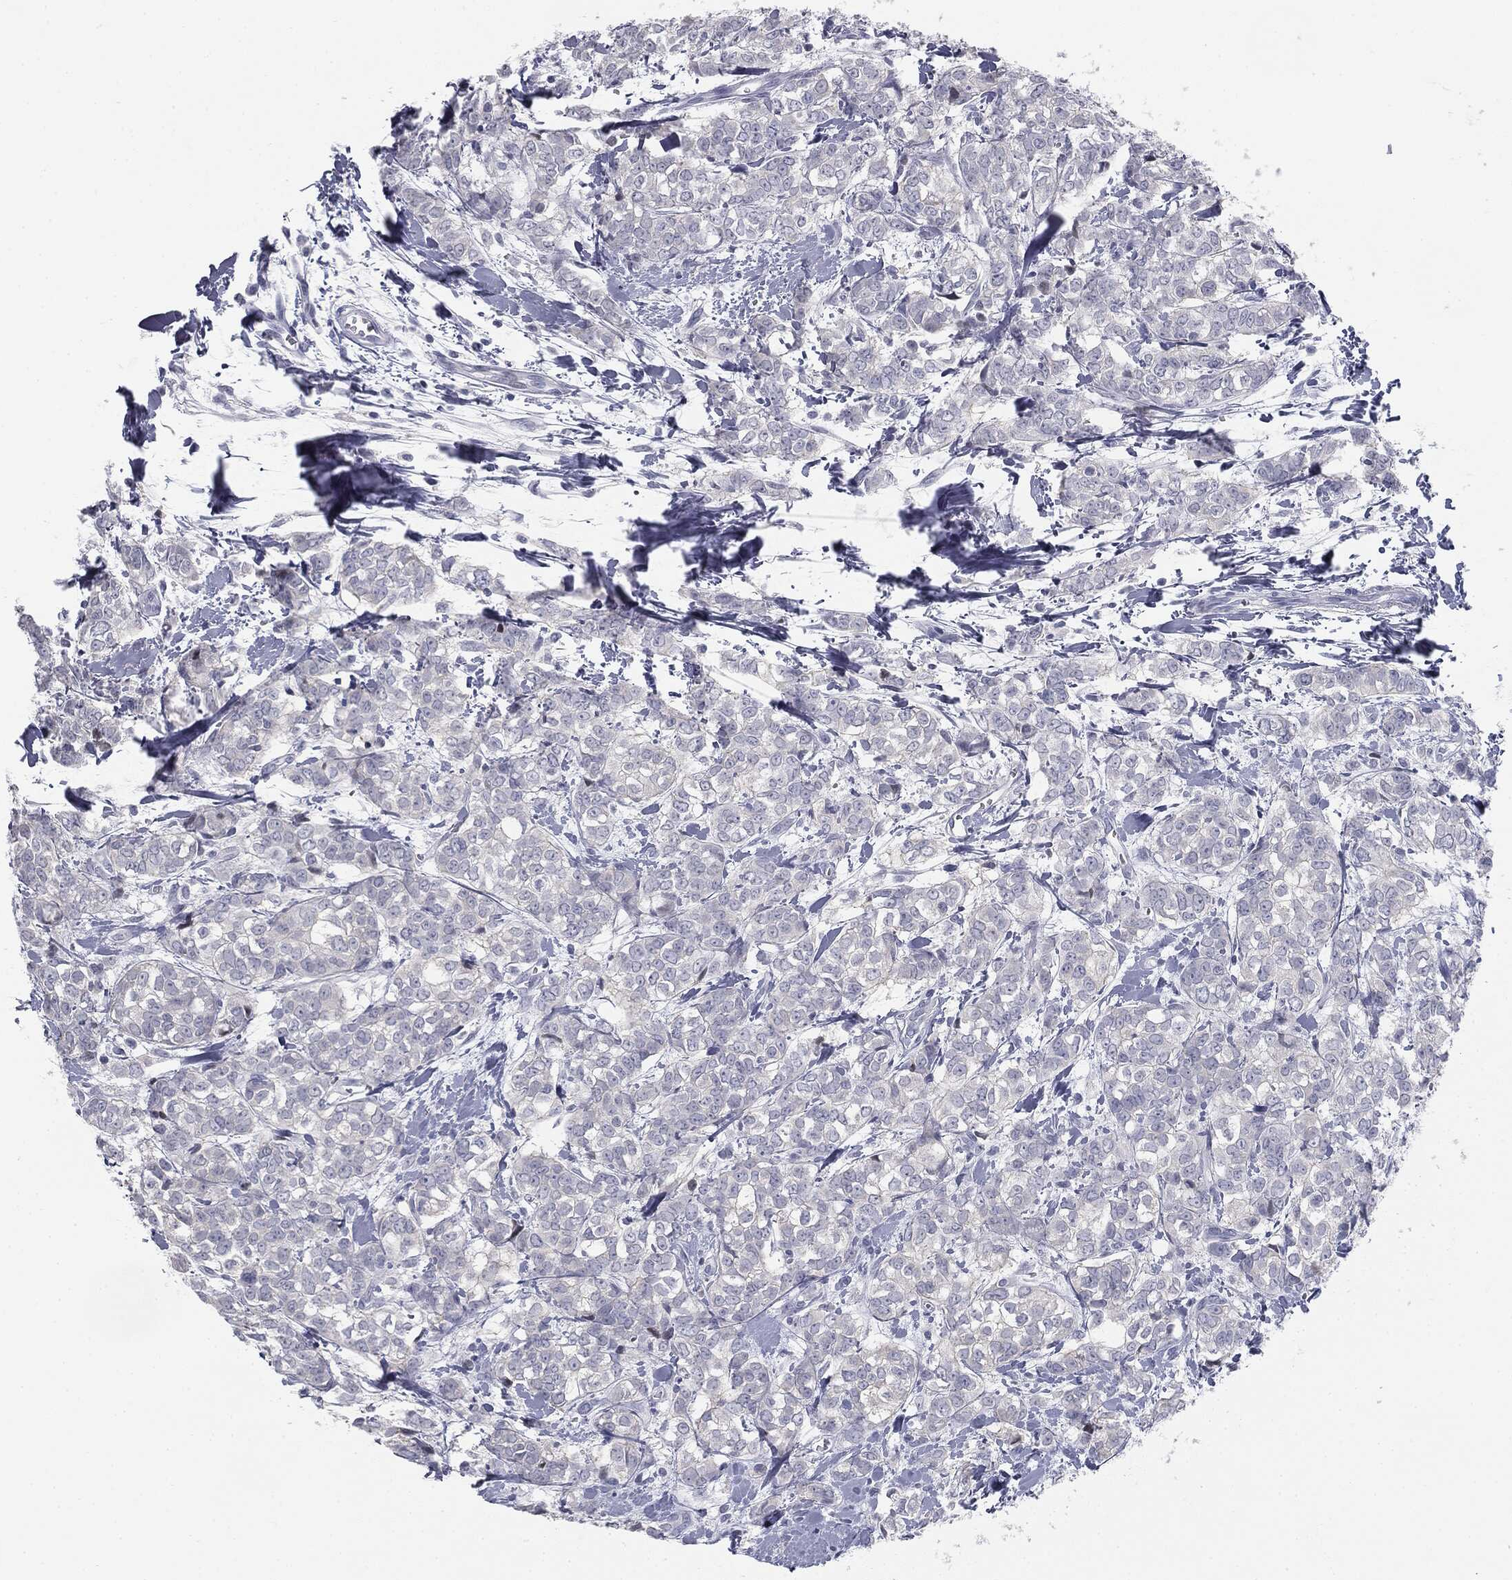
{"staining": {"intensity": "negative", "quantity": "none", "location": "none"}, "tissue": "breast cancer", "cell_type": "Tumor cells", "image_type": "cancer", "snomed": [{"axis": "morphology", "description": "Duct carcinoma"}, {"axis": "topography", "description": "Breast"}], "caption": "Immunohistochemistry image of human breast cancer (invasive ductal carcinoma) stained for a protein (brown), which reveals no staining in tumor cells.", "gene": "TPO", "patient": {"sex": "female", "age": 61}}